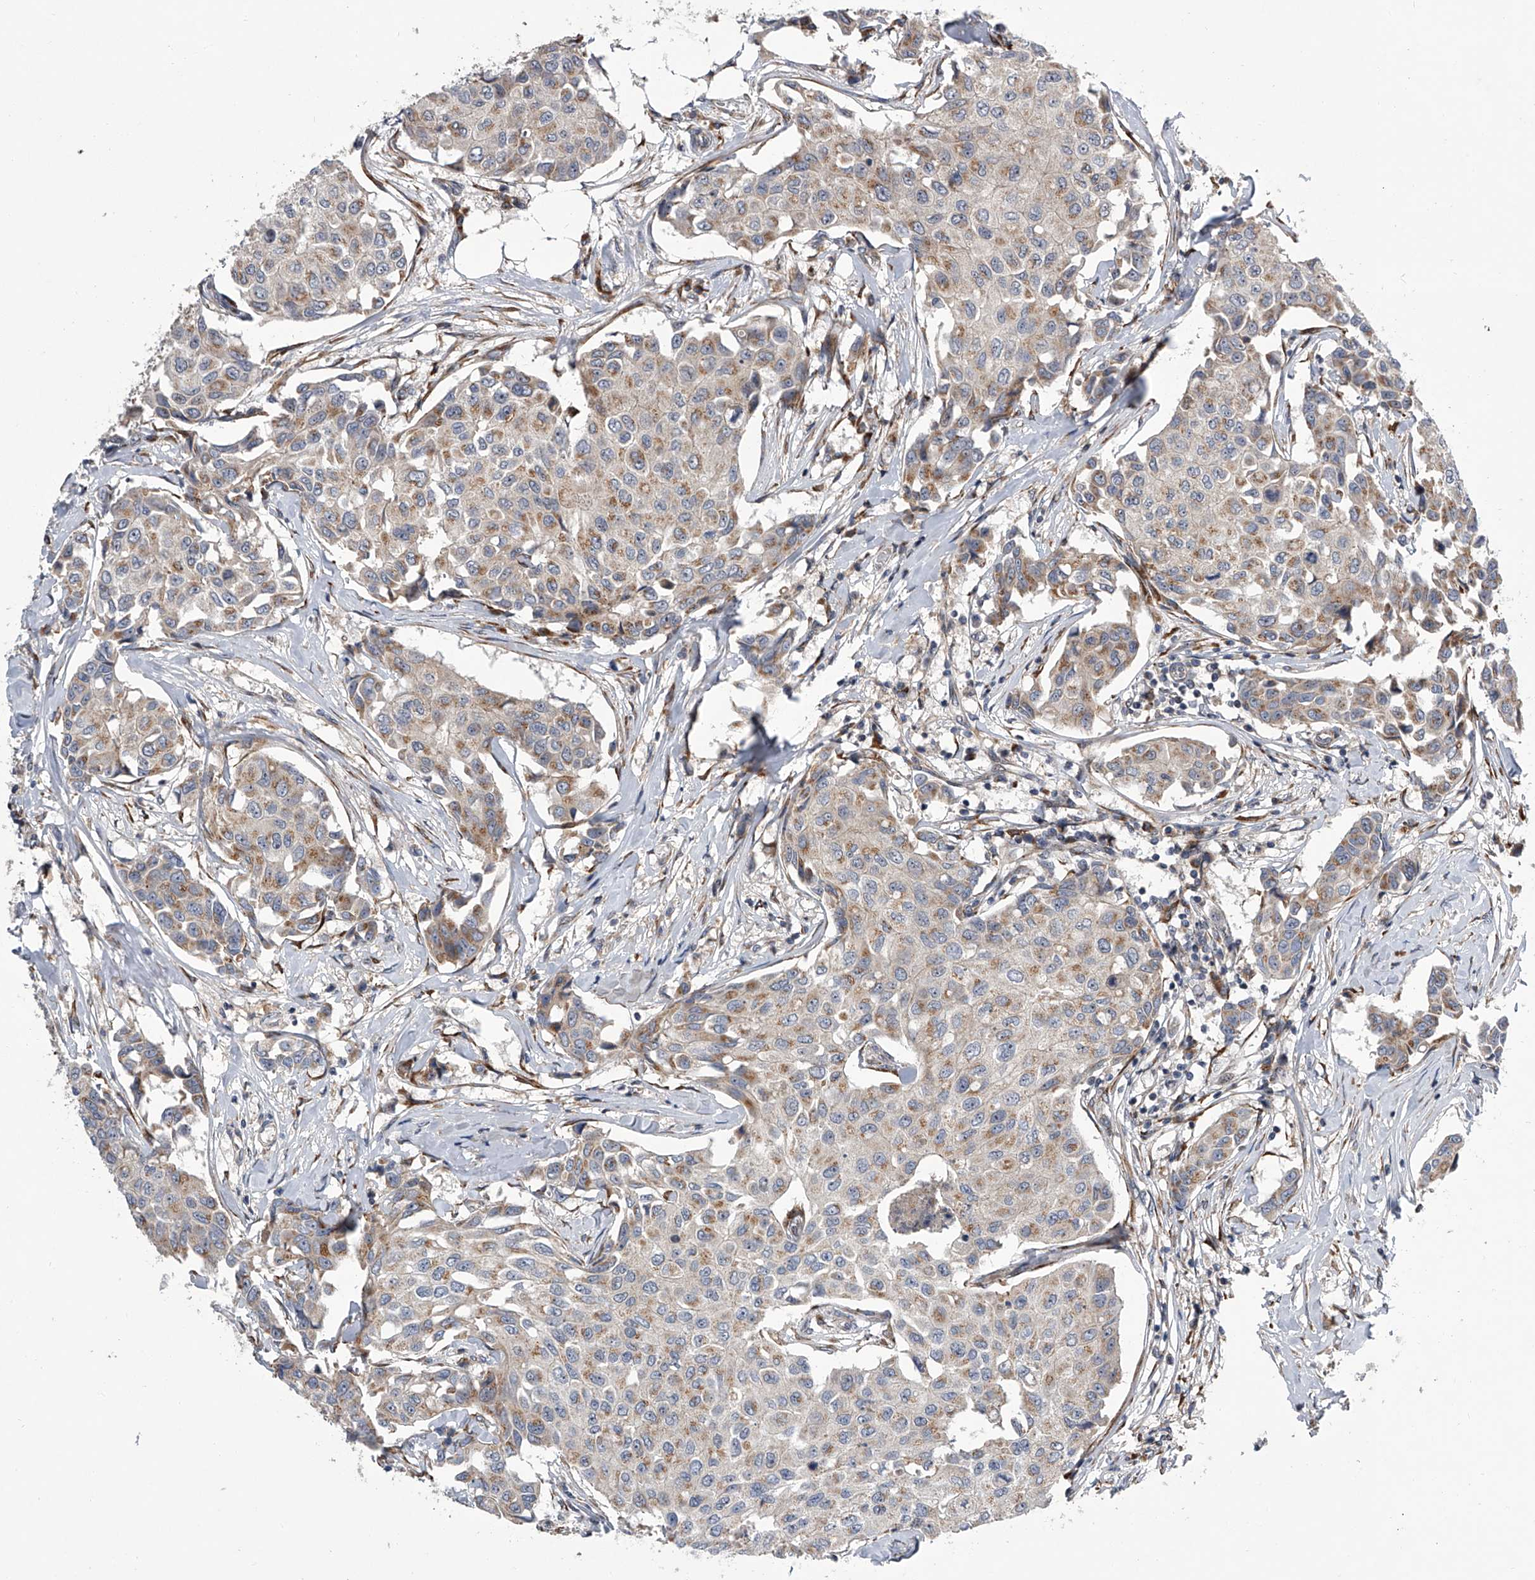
{"staining": {"intensity": "weak", "quantity": "25%-75%", "location": "cytoplasmic/membranous"}, "tissue": "breast cancer", "cell_type": "Tumor cells", "image_type": "cancer", "snomed": [{"axis": "morphology", "description": "Duct carcinoma"}, {"axis": "topography", "description": "Breast"}], "caption": "Immunohistochemistry of intraductal carcinoma (breast) demonstrates low levels of weak cytoplasmic/membranous staining in about 25%-75% of tumor cells. Nuclei are stained in blue.", "gene": "DLGAP2", "patient": {"sex": "female", "age": 80}}